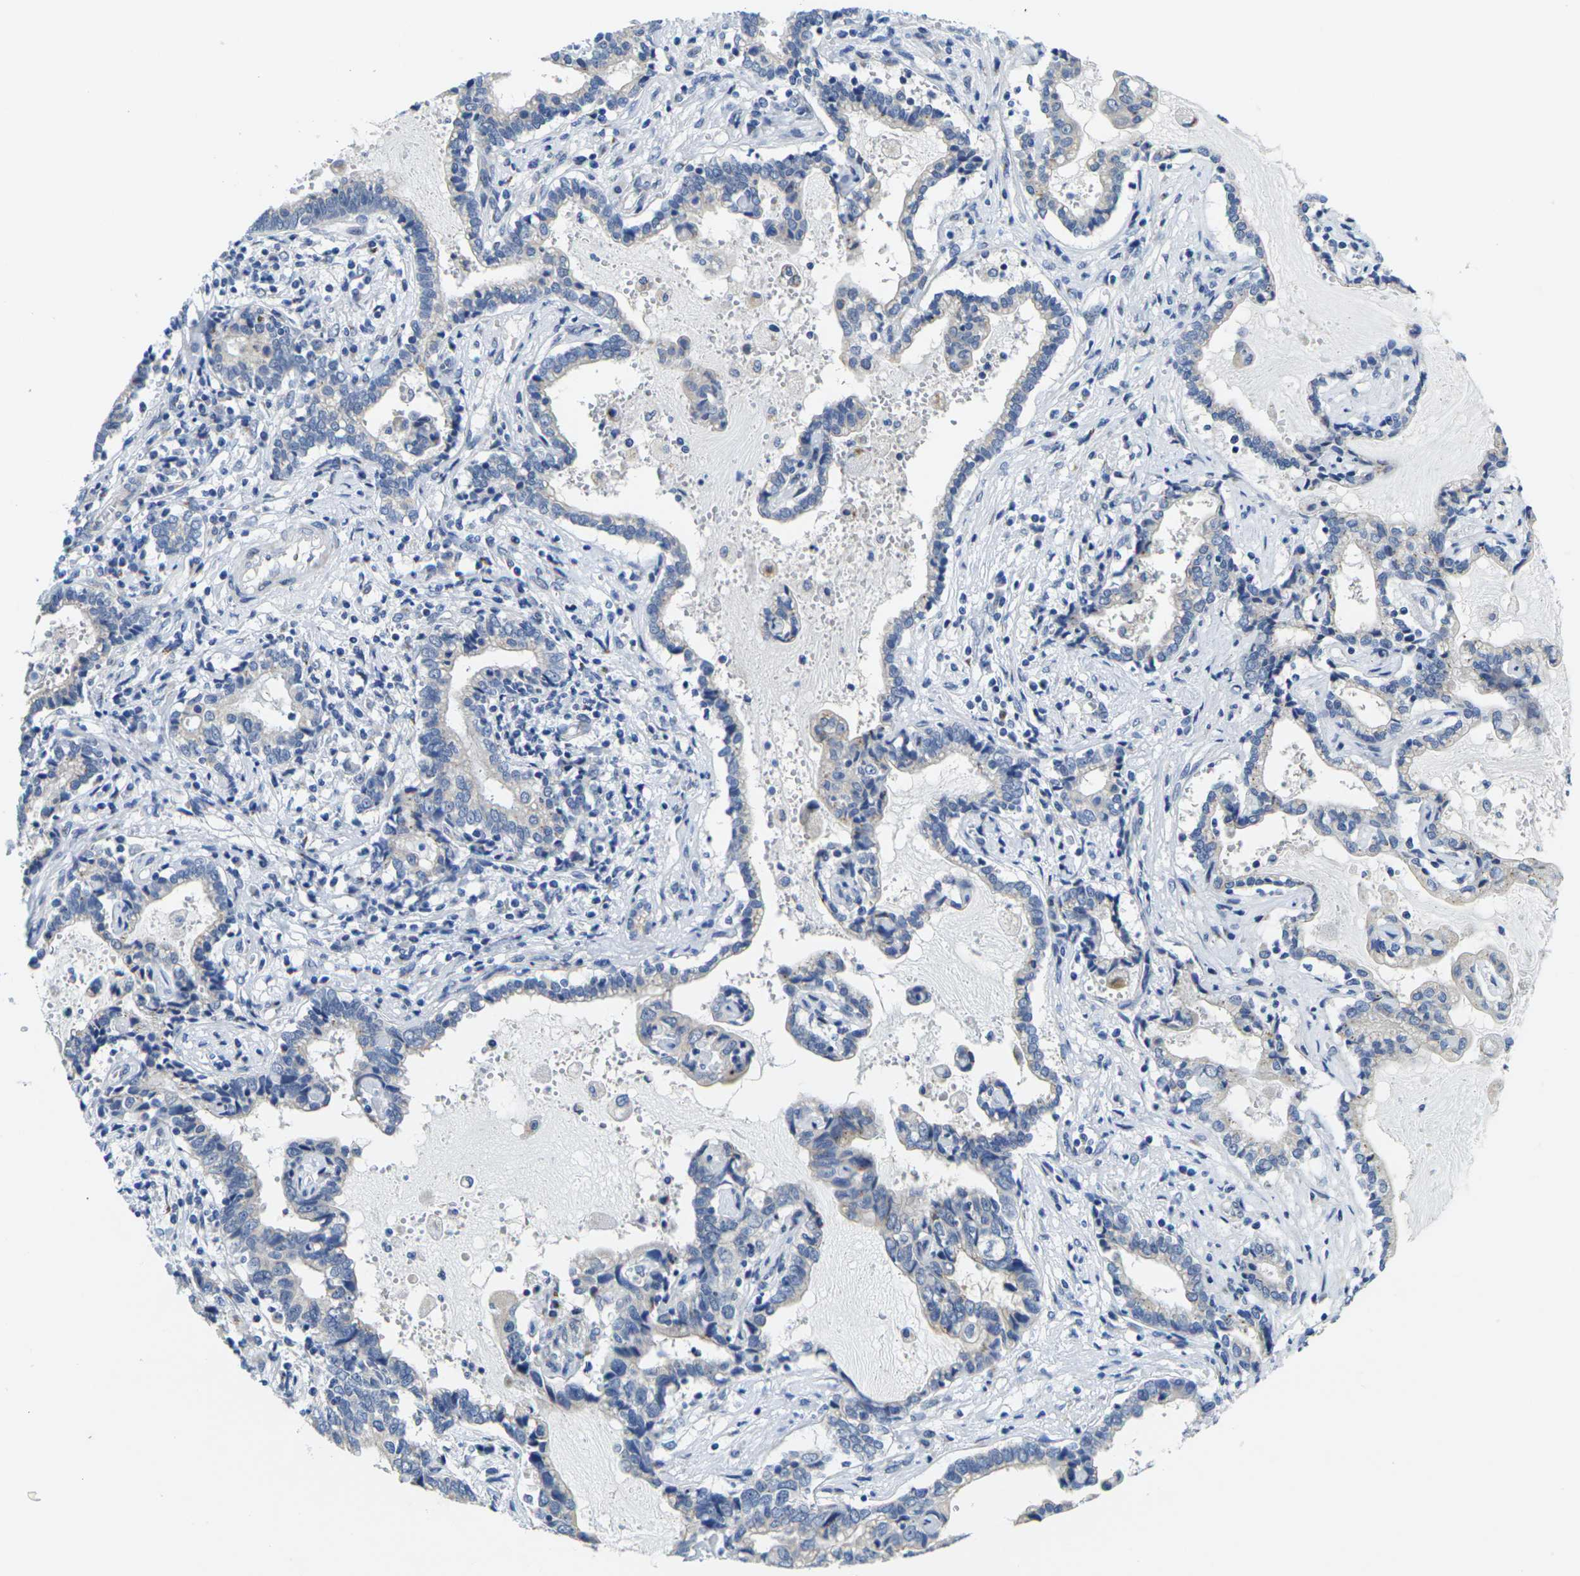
{"staining": {"intensity": "negative", "quantity": "none", "location": "none"}, "tissue": "liver cancer", "cell_type": "Tumor cells", "image_type": "cancer", "snomed": [{"axis": "morphology", "description": "Cholangiocarcinoma"}, {"axis": "topography", "description": "Liver"}], "caption": "IHC of liver cancer (cholangiocarcinoma) demonstrates no expression in tumor cells. (Immunohistochemistry, brightfield microscopy, high magnification).", "gene": "CRK", "patient": {"sex": "male", "age": 57}}